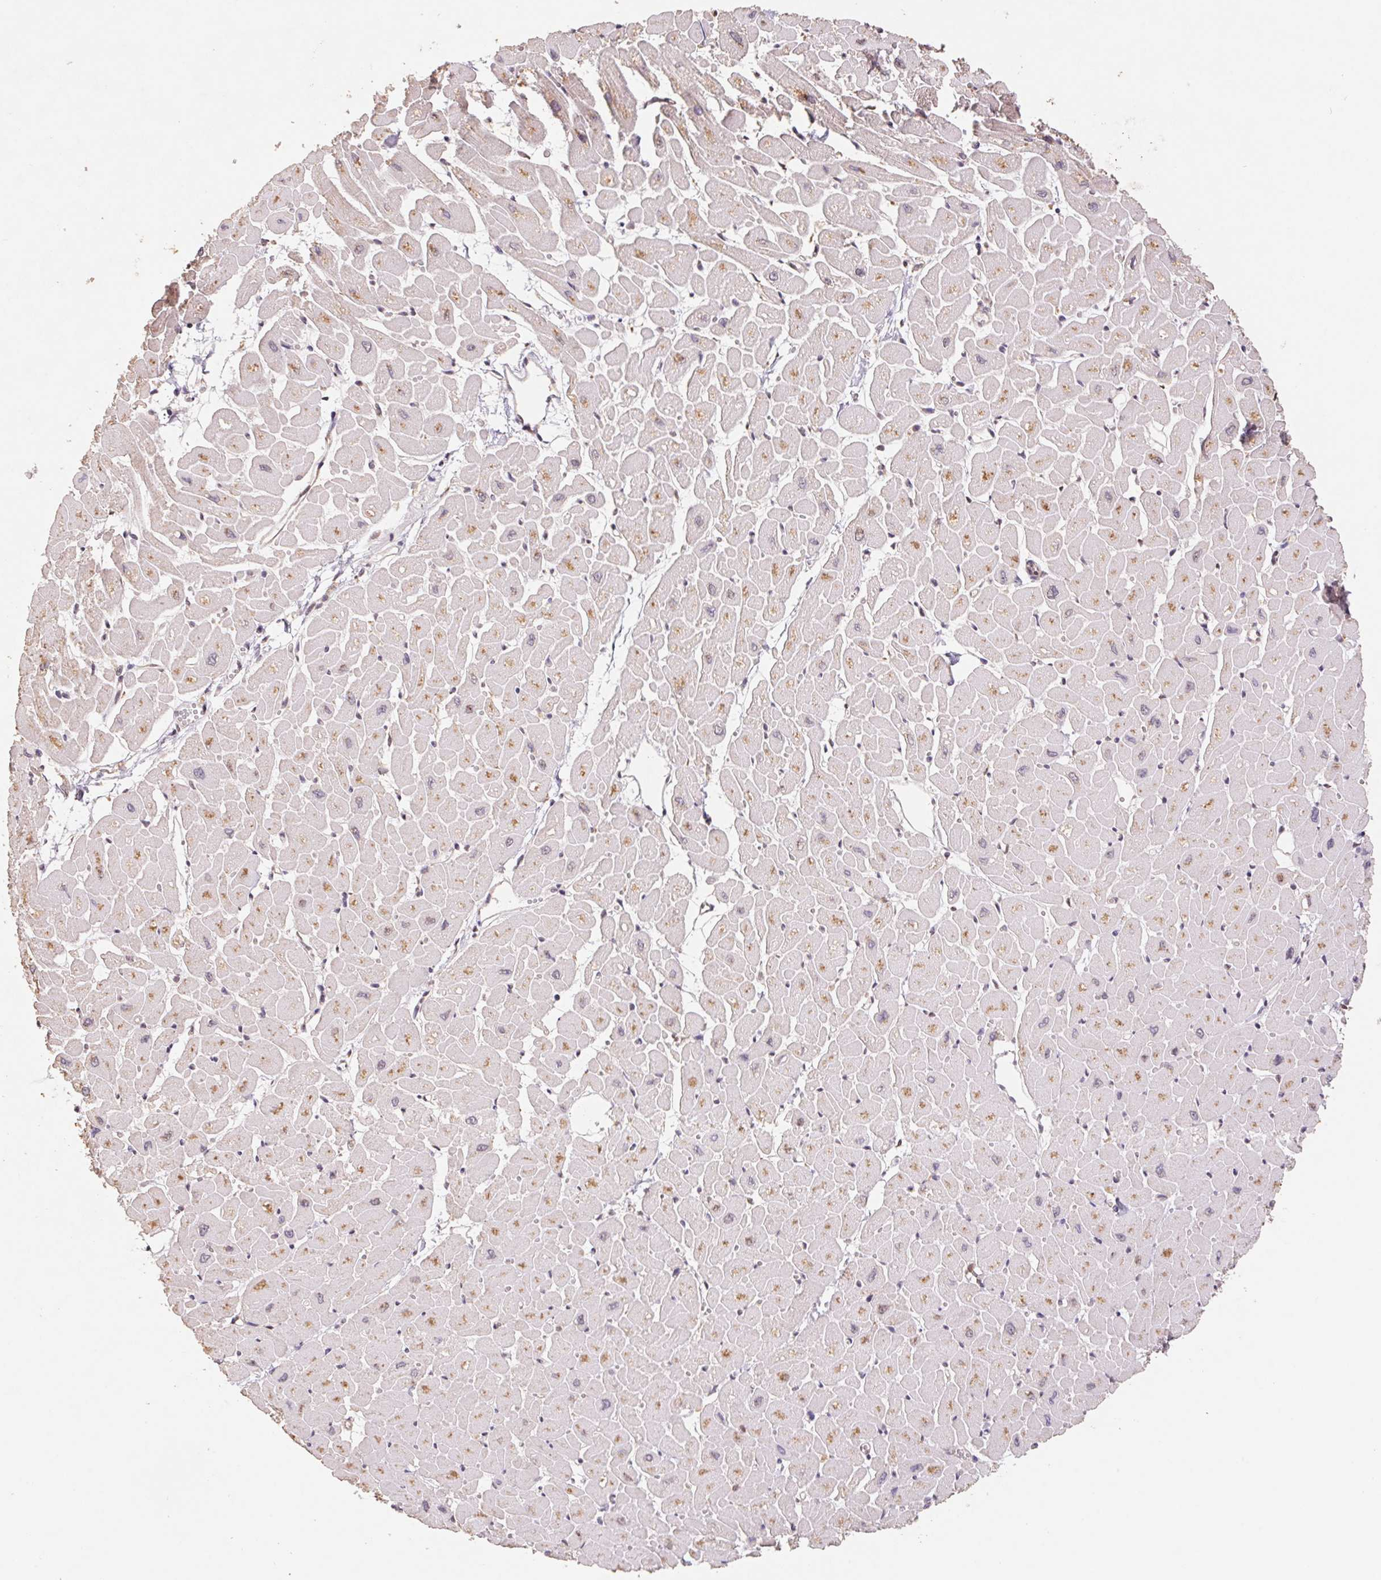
{"staining": {"intensity": "weak", "quantity": "25%-75%", "location": "cytoplasmic/membranous,nuclear"}, "tissue": "heart muscle", "cell_type": "Cardiomyocytes", "image_type": "normal", "snomed": [{"axis": "morphology", "description": "Normal tissue, NOS"}, {"axis": "topography", "description": "Heart"}], "caption": "About 25%-75% of cardiomyocytes in benign human heart muscle show weak cytoplasmic/membranous,nuclear protein expression as visualized by brown immunohistochemical staining.", "gene": "RPL27A", "patient": {"sex": "male", "age": 57}}